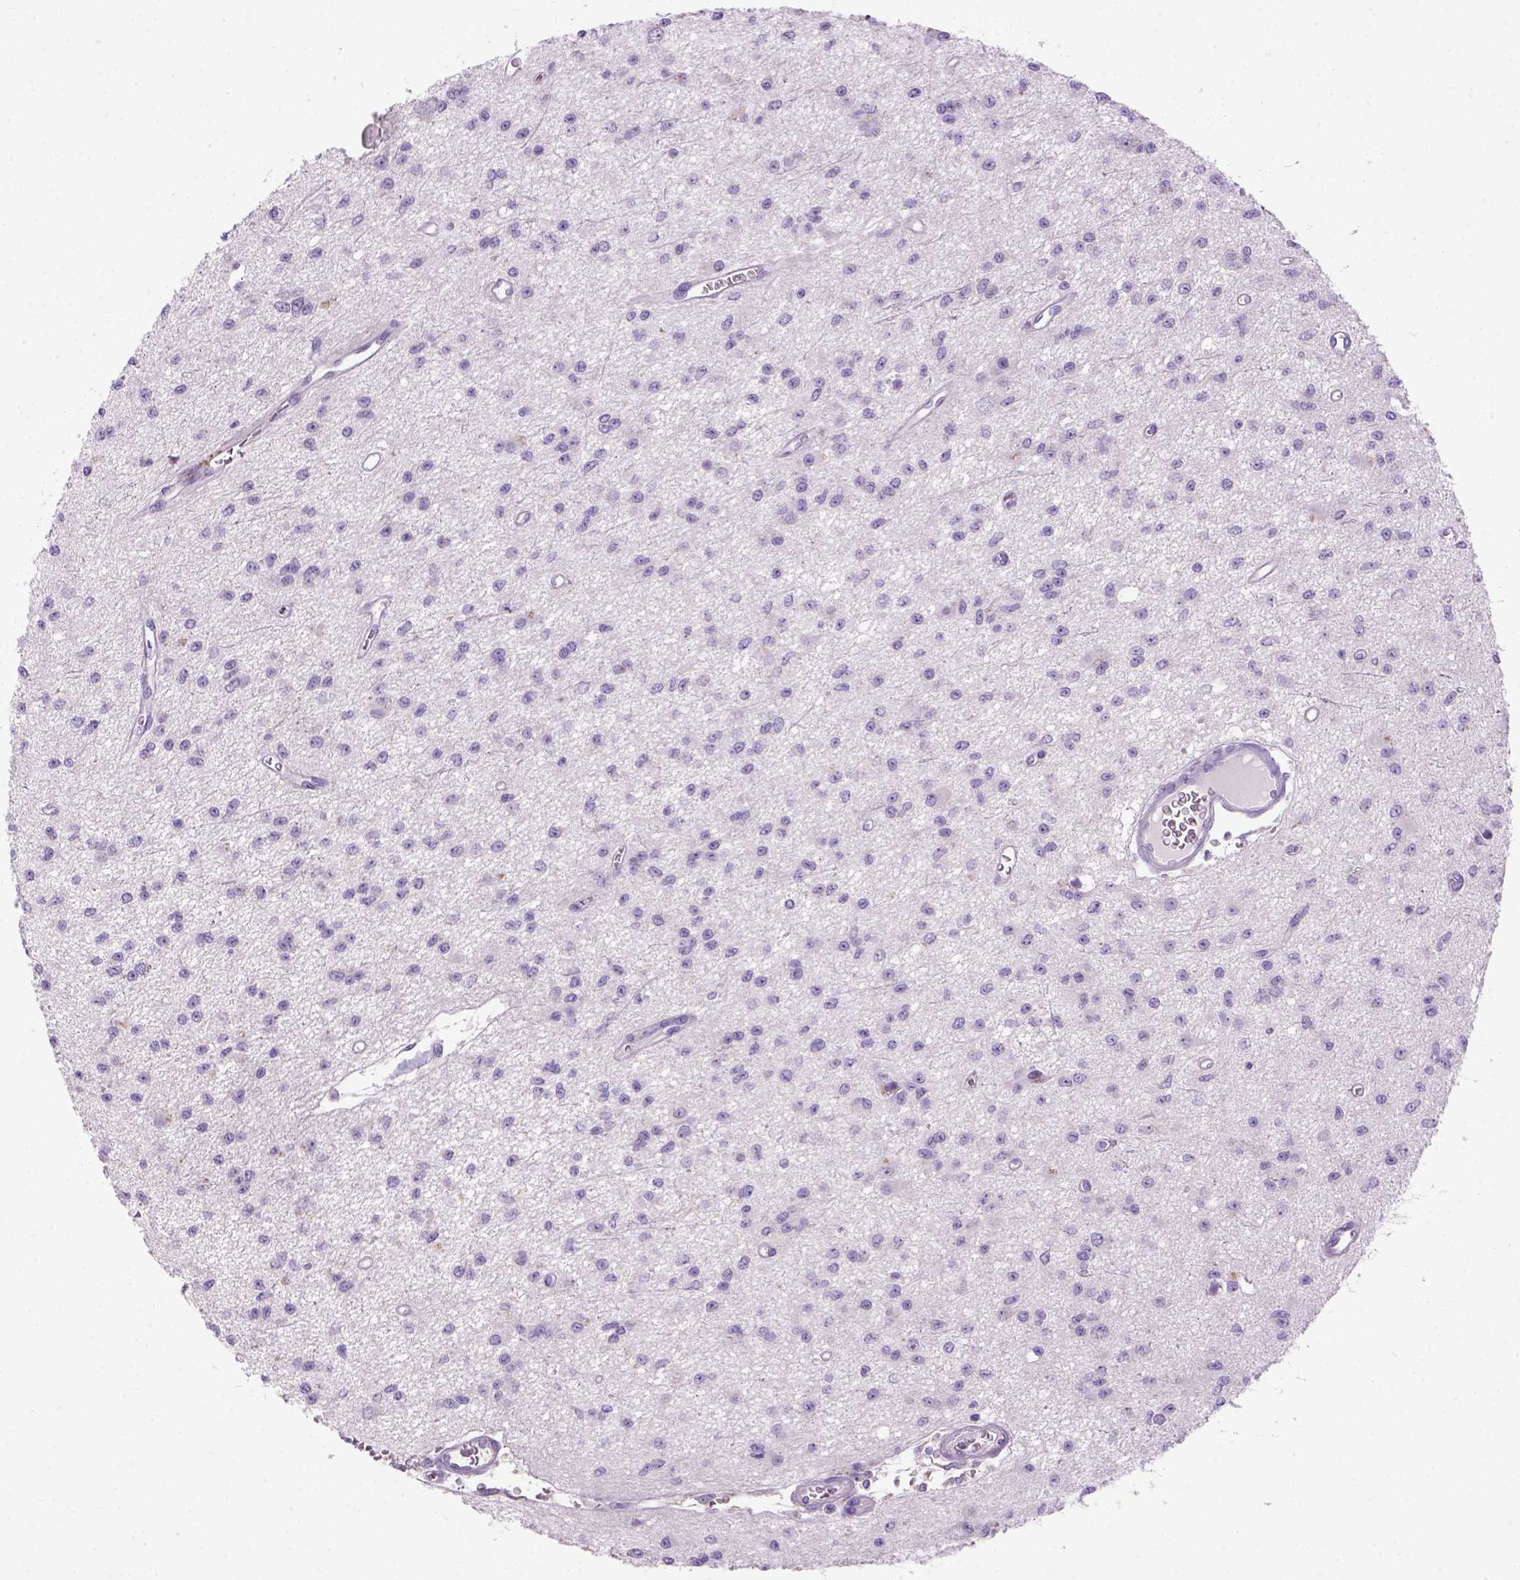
{"staining": {"intensity": "negative", "quantity": "none", "location": "none"}, "tissue": "glioma", "cell_type": "Tumor cells", "image_type": "cancer", "snomed": [{"axis": "morphology", "description": "Glioma, malignant, Low grade"}, {"axis": "topography", "description": "Brain"}], "caption": "An image of glioma stained for a protein shows no brown staining in tumor cells.", "gene": "UTP4", "patient": {"sex": "female", "age": 45}}